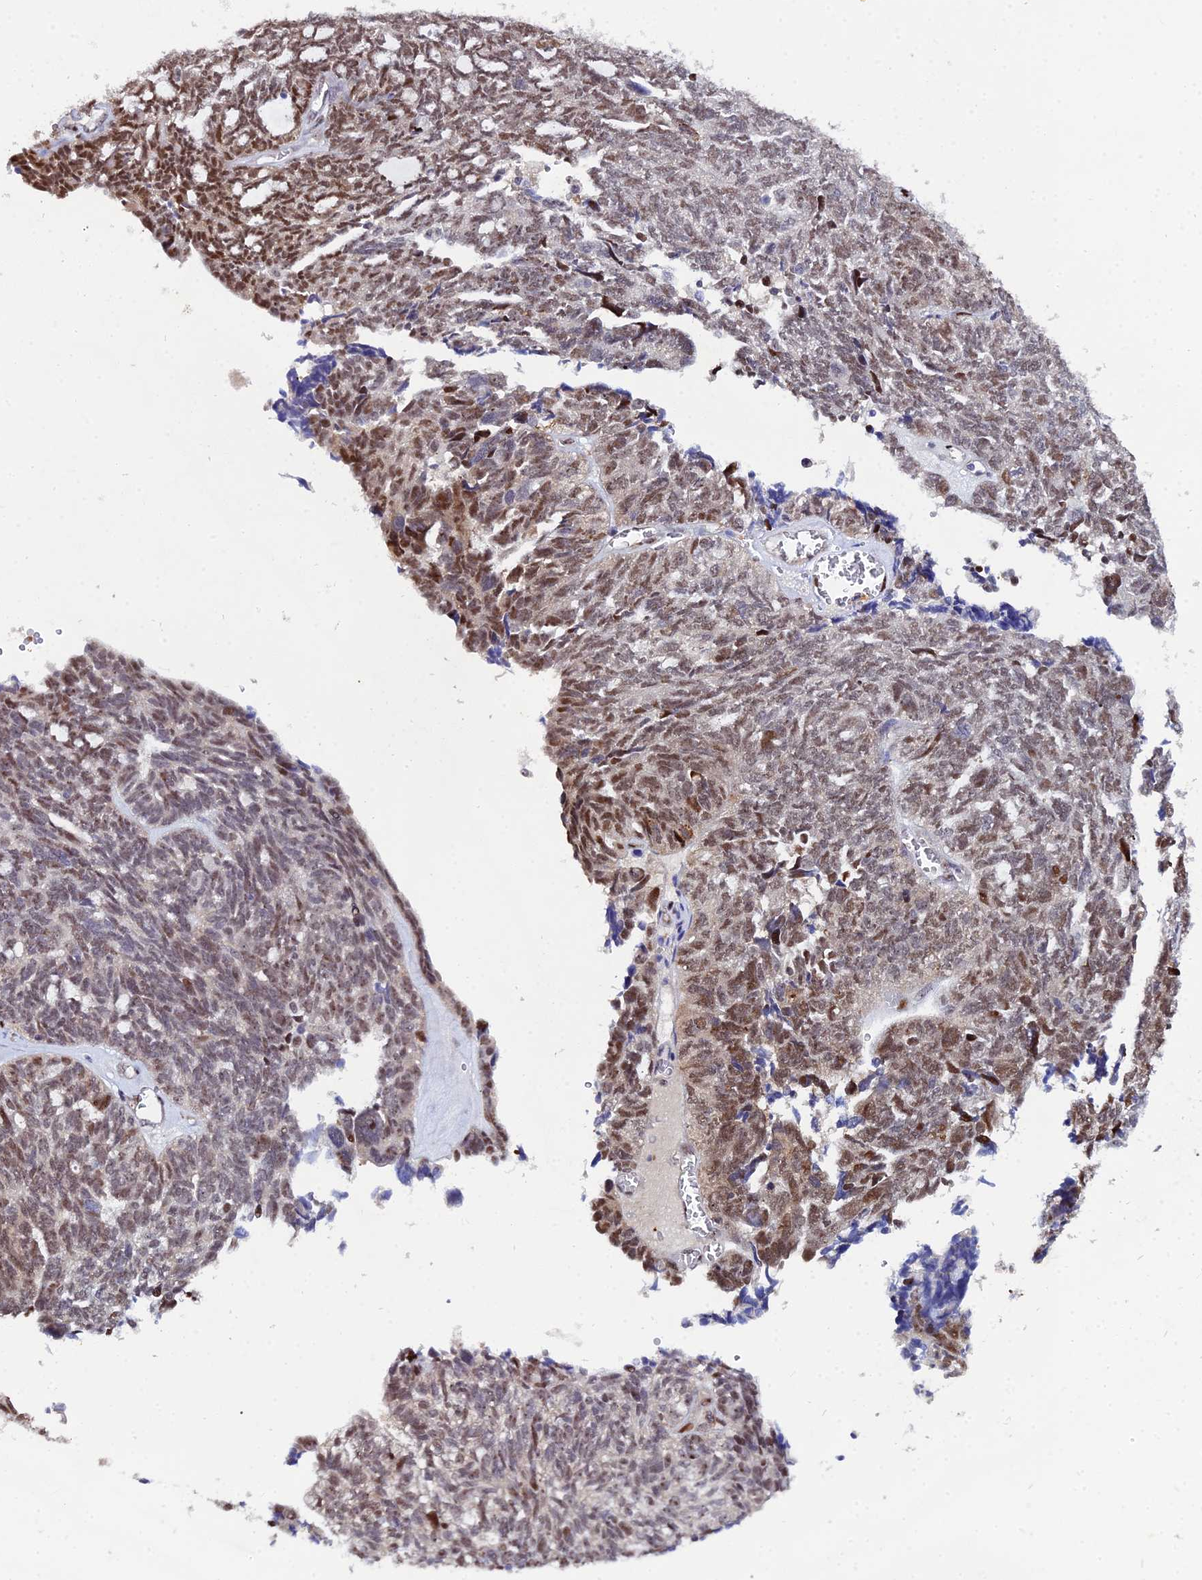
{"staining": {"intensity": "moderate", "quantity": ">75%", "location": "nuclear"}, "tissue": "ovarian cancer", "cell_type": "Tumor cells", "image_type": "cancer", "snomed": [{"axis": "morphology", "description": "Cystadenocarcinoma, serous, NOS"}, {"axis": "topography", "description": "Ovary"}], "caption": "Brown immunohistochemical staining in ovarian cancer displays moderate nuclear staining in about >75% of tumor cells. The protein of interest is stained brown, and the nuclei are stained in blue (DAB (3,3'-diaminobenzidine) IHC with brightfield microscopy, high magnification).", "gene": "TIFA", "patient": {"sex": "female", "age": 79}}